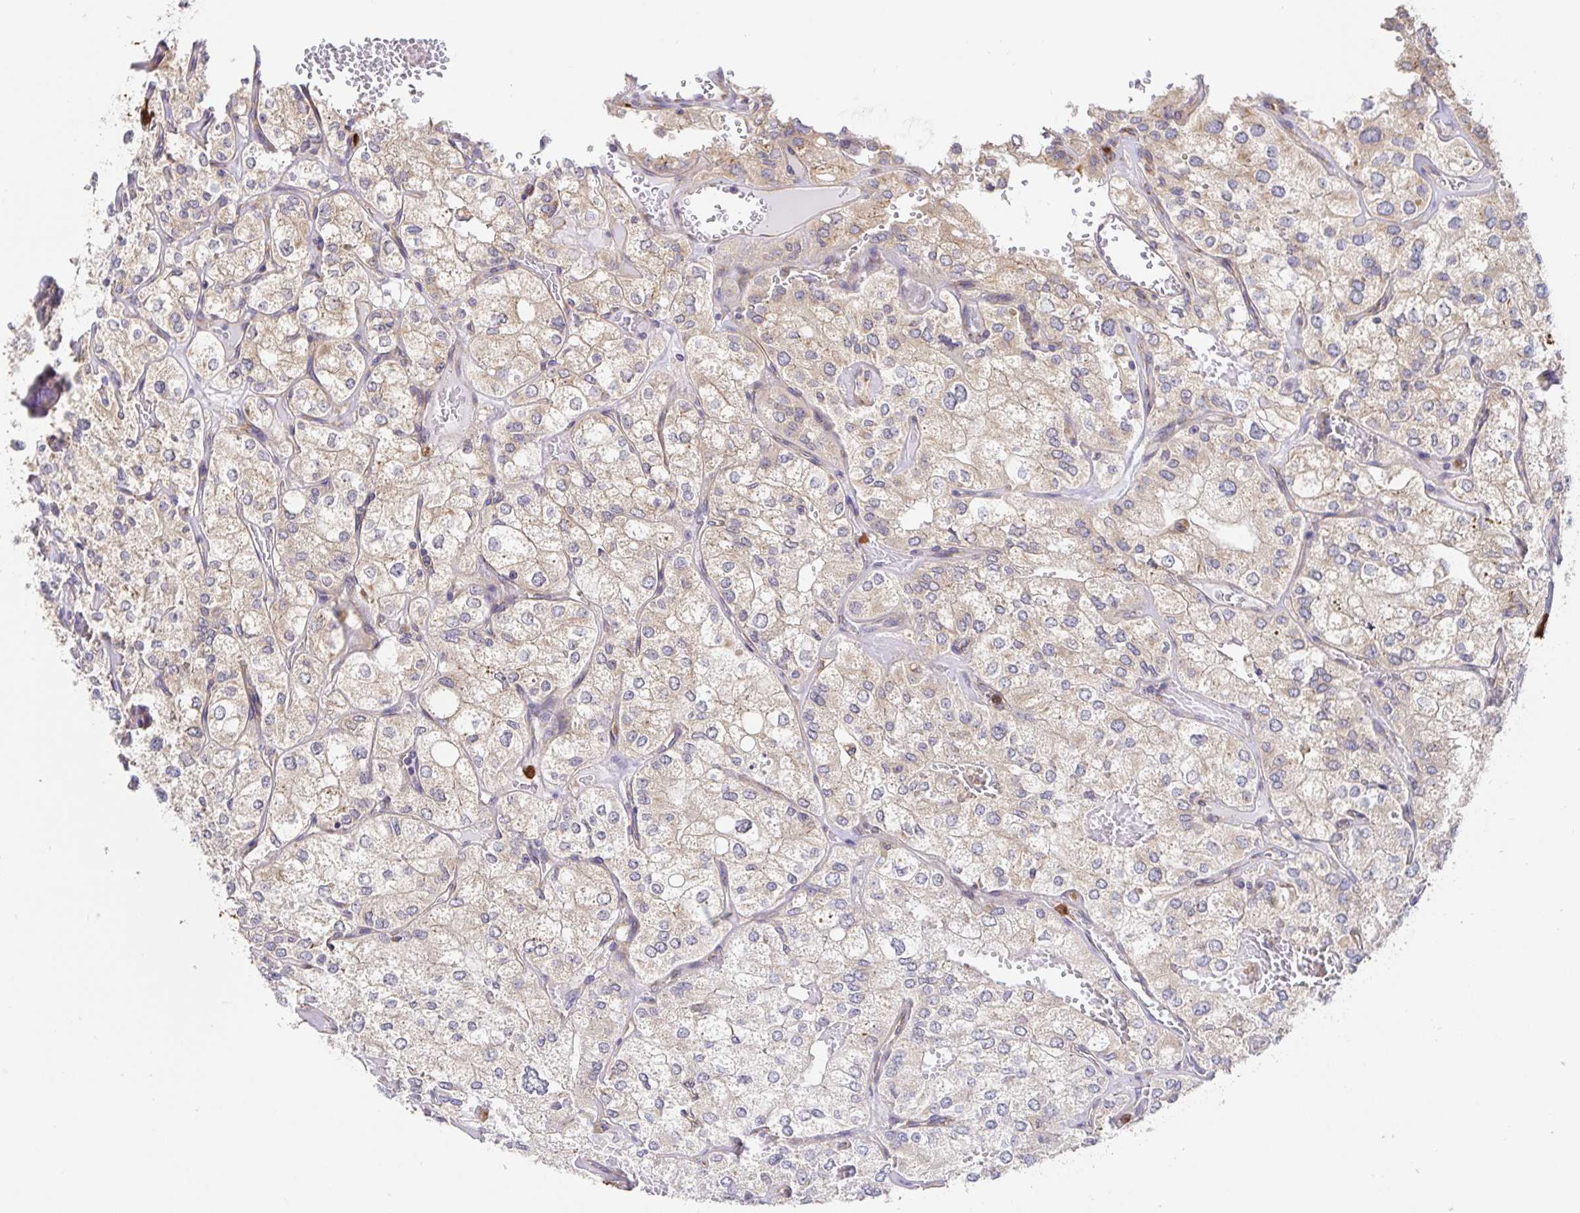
{"staining": {"intensity": "weak", "quantity": "<25%", "location": "cytoplasmic/membranous"}, "tissue": "renal cancer", "cell_type": "Tumor cells", "image_type": "cancer", "snomed": [{"axis": "morphology", "description": "Adenocarcinoma, NOS"}, {"axis": "topography", "description": "Kidney"}], "caption": "Tumor cells are negative for brown protein staining in renal cancer.", "gene": "PDPK1", "patient": {"sex": "female", "age": 70}}